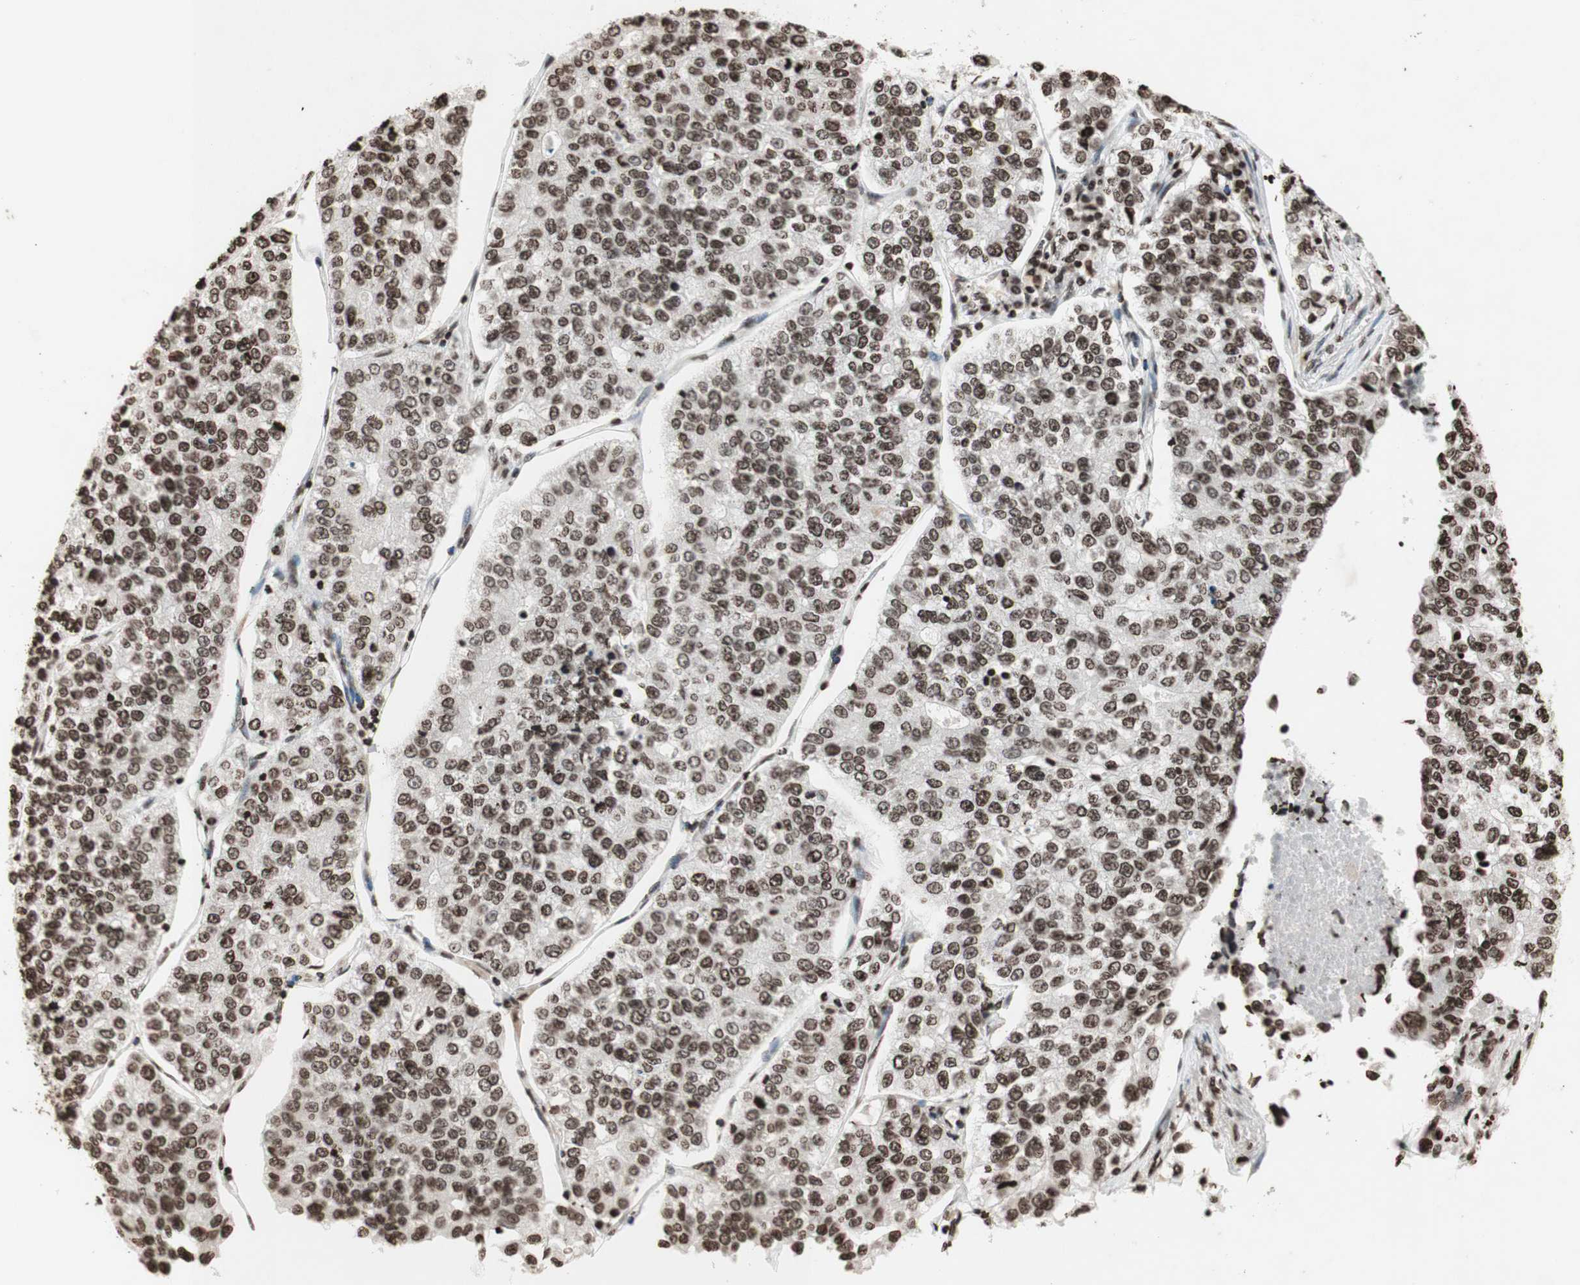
{"staining": {"intensity": "moderate", "quantity": ">75%", "location": "nuclear"}, "tissue": "lung cancer", "cell_type": "Tumor cells", "image_type": "cancer", "snomed": [{"axis": "morphology", "description": "Adenocarcinoma, NOS"}, {"axis": "topography", "description": "Lung"}], "caption": "IHC staining of lung cancer, which demonstrates medium levels of moderate nuclear expression in about >75% of tumor cells indicating moderate nuclear protein expression. The staining was performed using DAB (brown) for protein detection and nuclei were counterstained in hematoxylin (blue).", "gene": "NCOA3", "patient": {"sex": "male", "age": 49}}